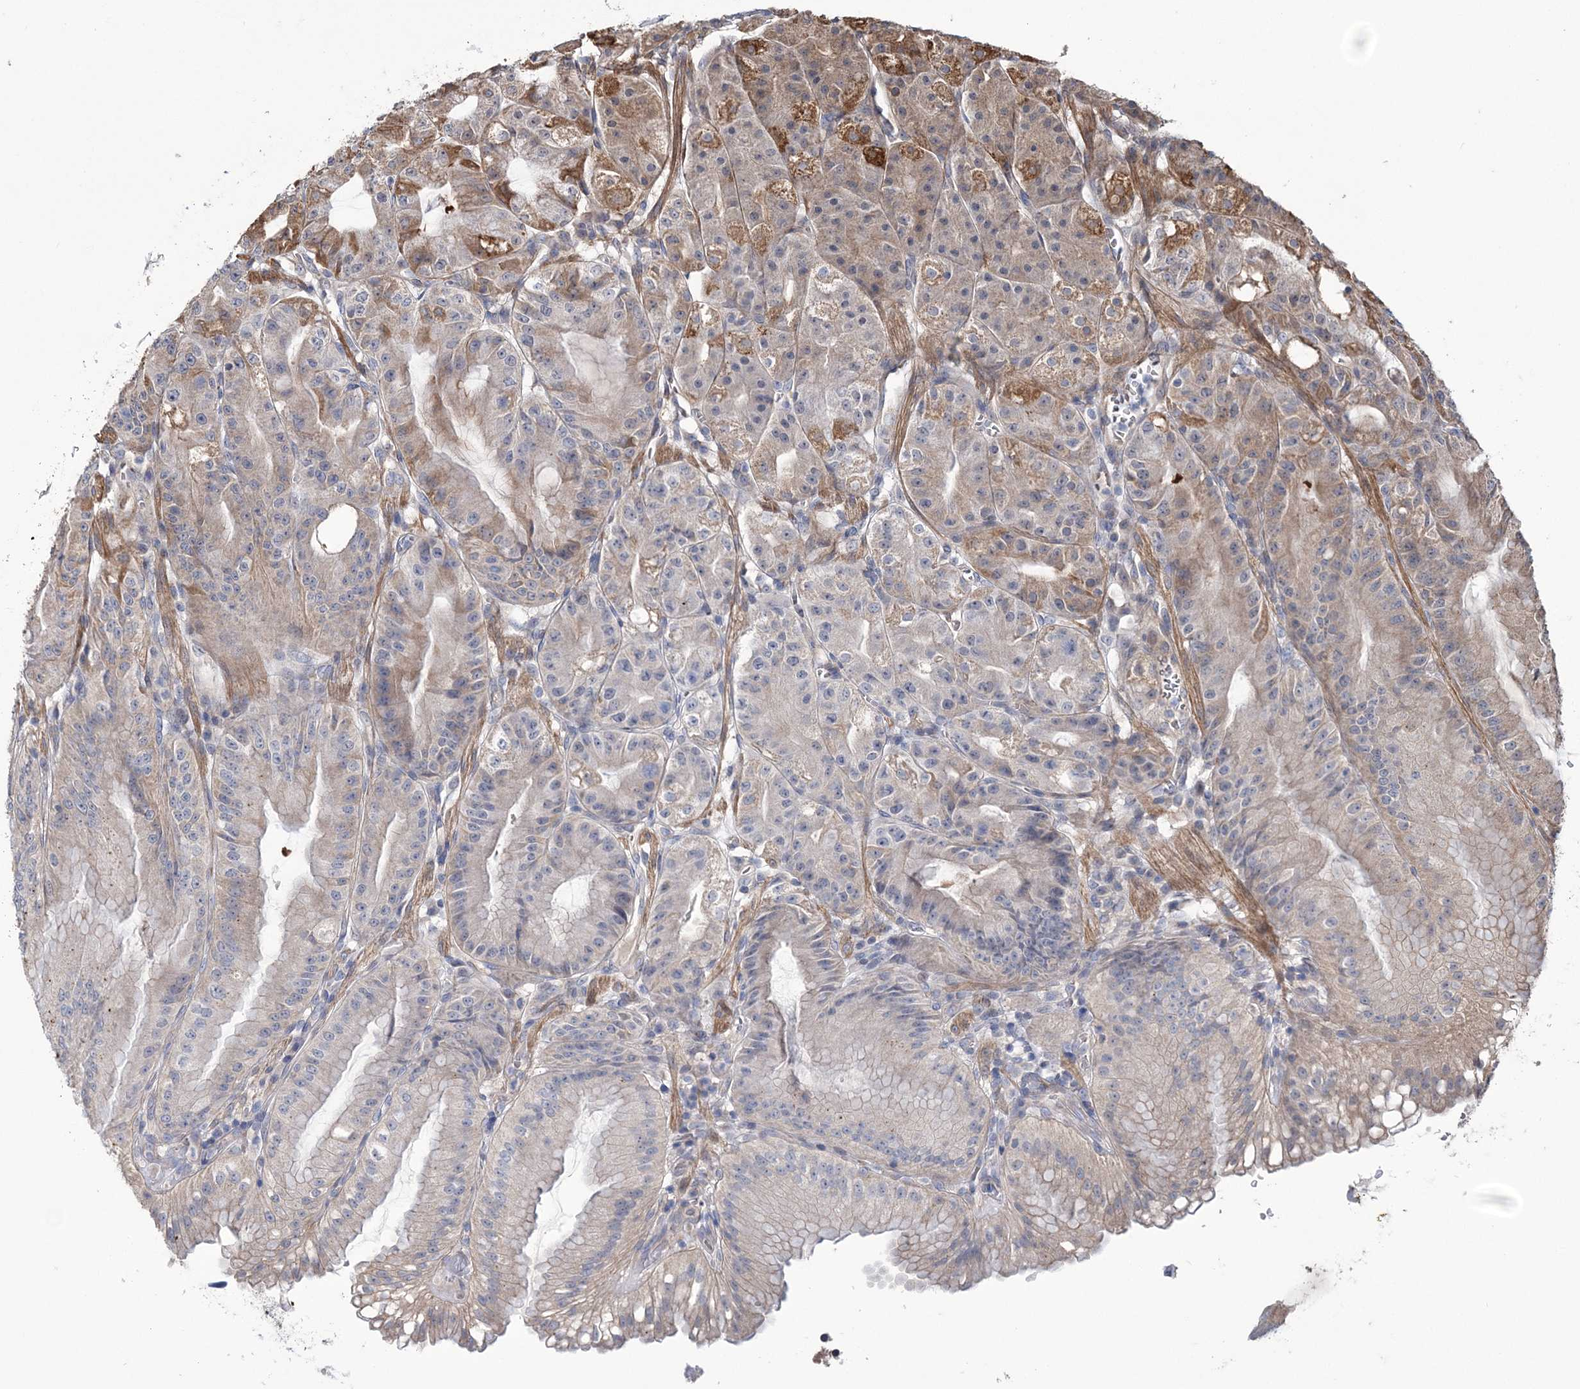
{"staining": {"intensity": "moderate", "quantity": "<25%", "location": "cytoplasmic/membranous,nuclear"}, "tissue": "stomach", "cell_type": "Glandular cells", "image_type": "normal", "snomed": [{"axis": "morphology", "description": "Normal tissue, NOS"}, {"axis": "topography", "description": "Stomach, upper"}, {"axis": "topography", "description": "Stomach, lower"}], "caption": "Protein expression analysis of unremarkable stomach demonstrates moderate cytoplasmic/membranous,nuclear positivity in approximately <25% of glandular cells.", "gene": "PPP2R2B", "patient": {"sex": "male", "age": 71}}